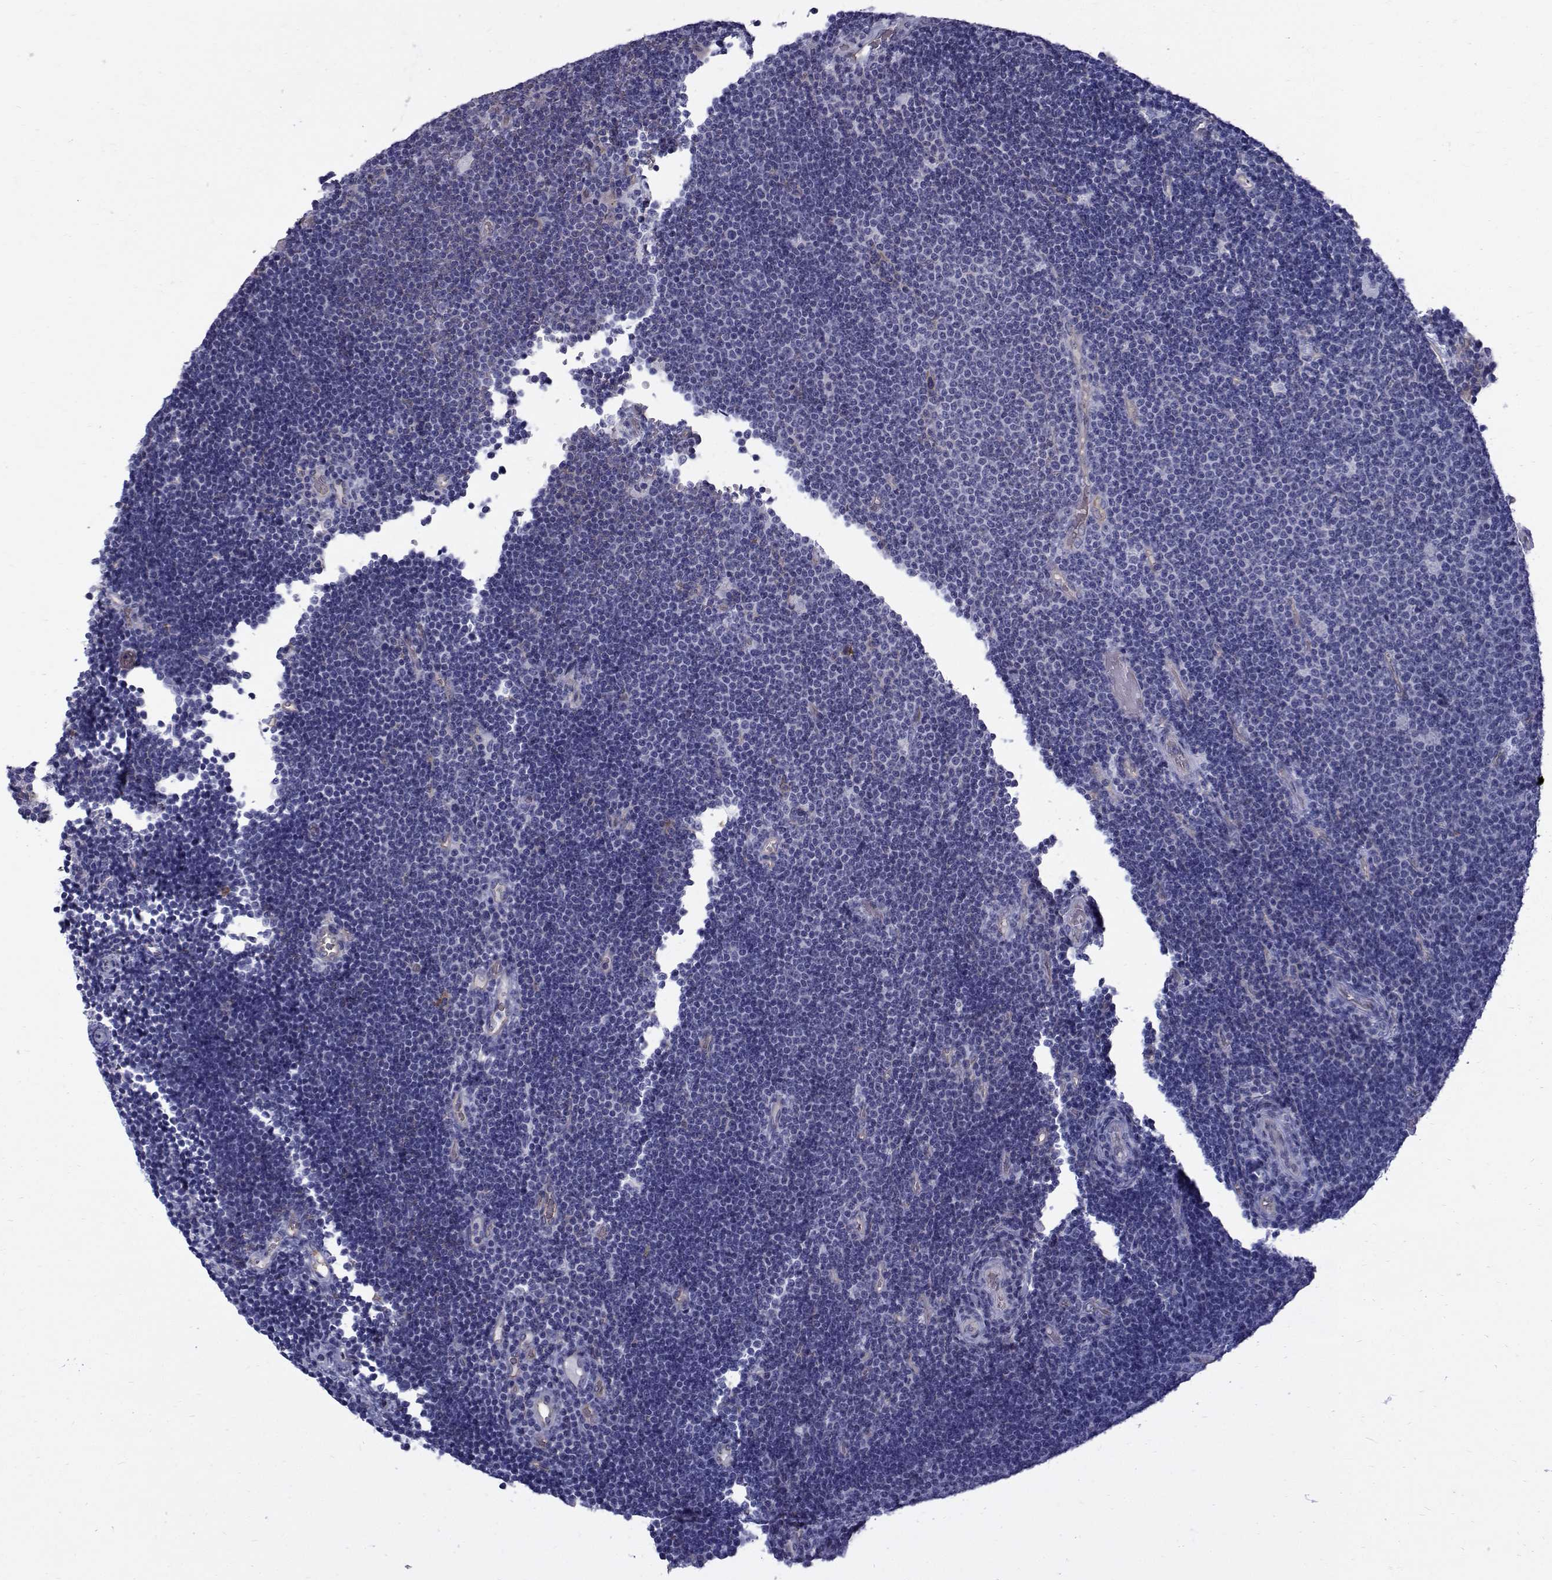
{"staining": {"intensity": "negative", "quantity": "none", "location": "none"}, "tissue": "lymphoma", "cell_type": "Tumor cells", "image_type": "cancer", "snomed": [{"axis": "morphology", "description": "Malignant lymphoma, non-Hodgkin's type, Low grade"}, {"axis": "topography", "description": "Brain"}], "caption": "Image shows no protein staining in tumor cells of low-grade malignant lymphoma, non-Hodgkin's type tissue. Brightfield microscopy of IHC stained with DAB (3,3'-diaminobenzidine) (brown) and hematoxylin (blue), captured at high magnification.", "gene": "QPCT", "patient": {"sex": "female", "age": 66}}